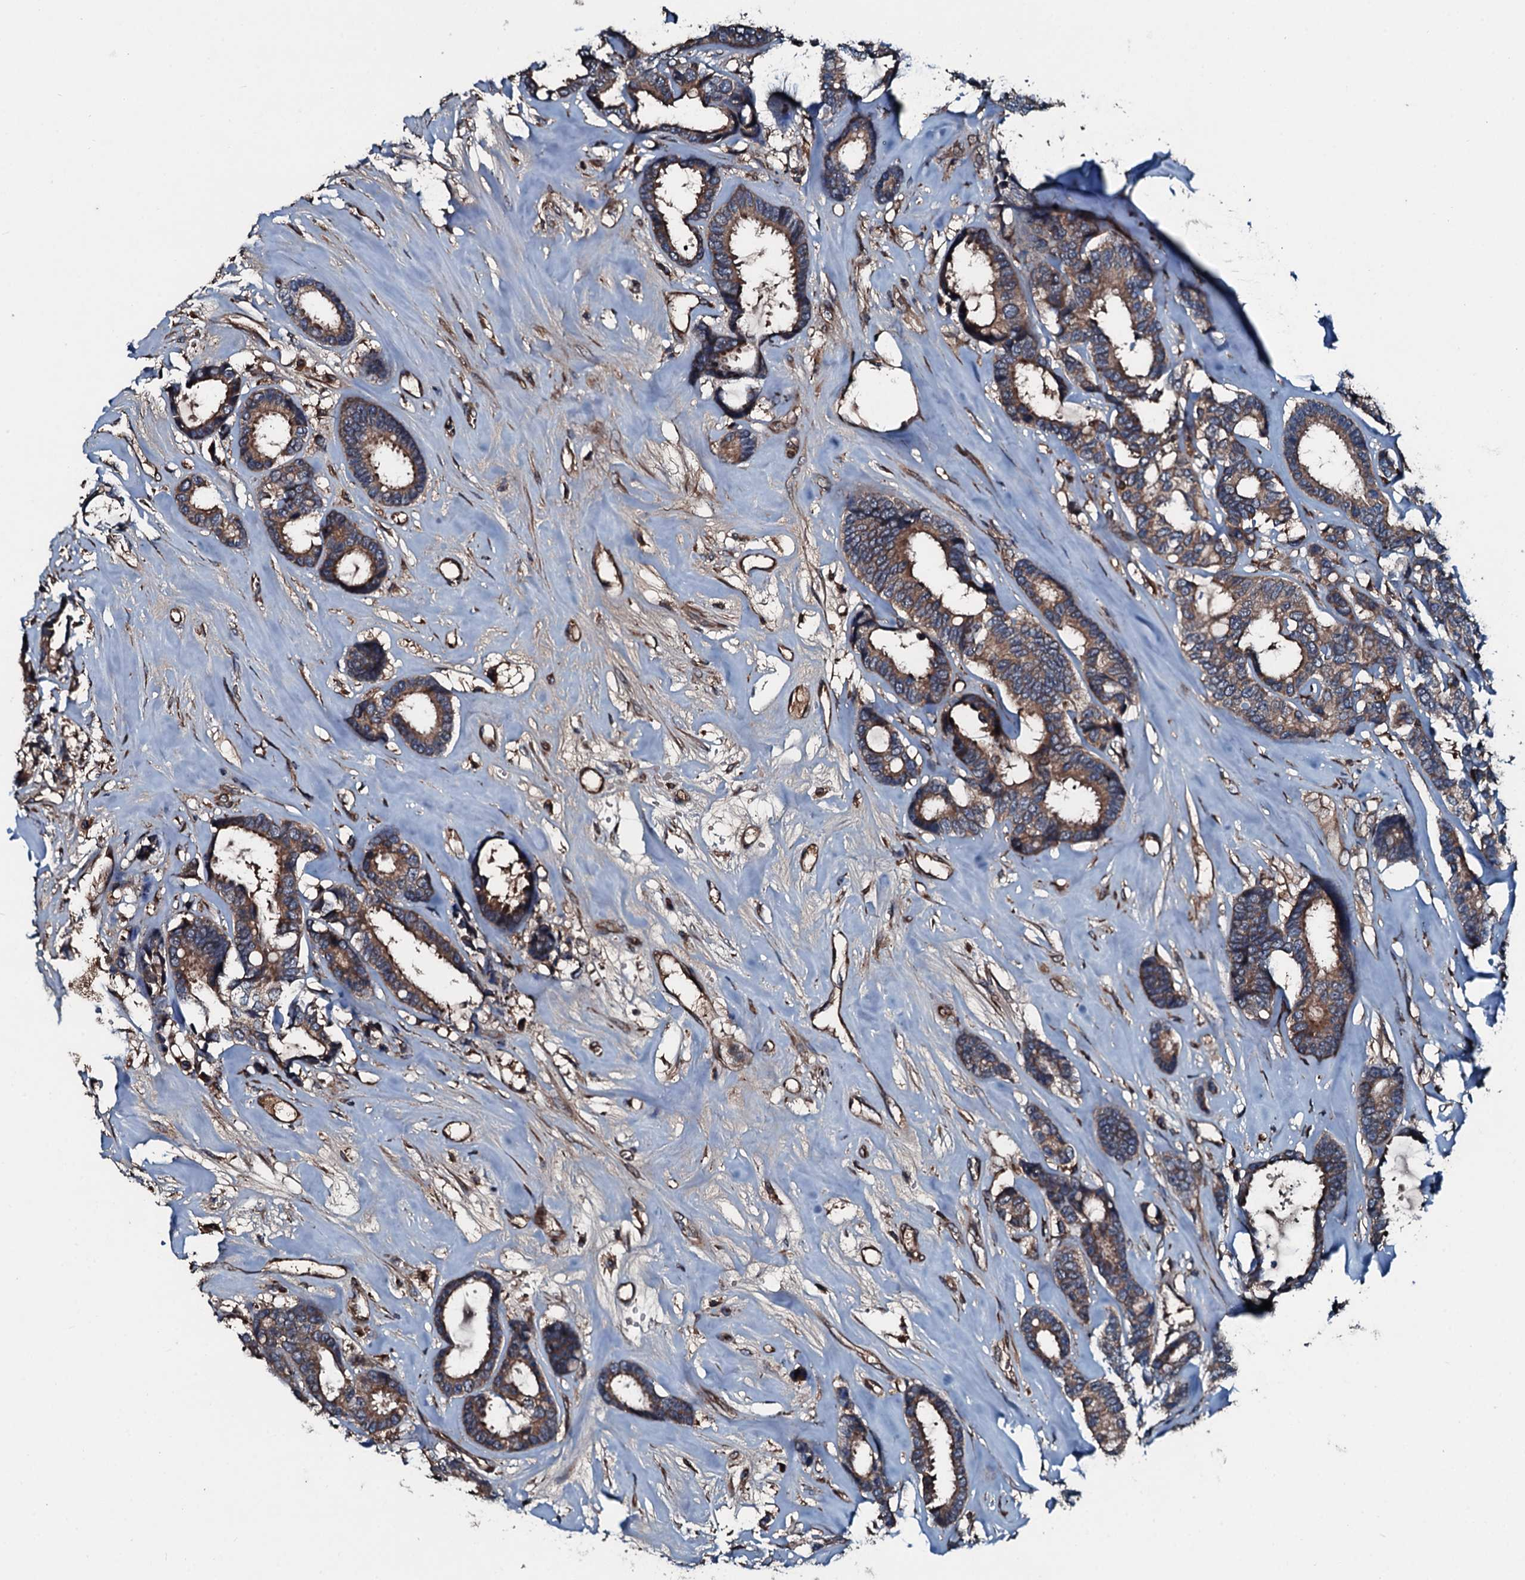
{"staining": {"intensity": "moderate", "quantity": ">75%", "location": "cytoplasmic/membranous"}, "tissue": "breast cancer", "cell_type": "Tumor cells", "image_type": "cancer", "snomed": [{"axis": "morphology", "description": "Duct carcinoma"}, {"axis": "topography", "description": "Breast"}], "caption": "Protein staining of infiltrating ductal carcinoma (breast) tissue exhibits moderate cytoplasmic/membranous positivity in about >75% of tumor cells.", "gene": "AARS1", "patient": {"sex": "female", "age": 87}}